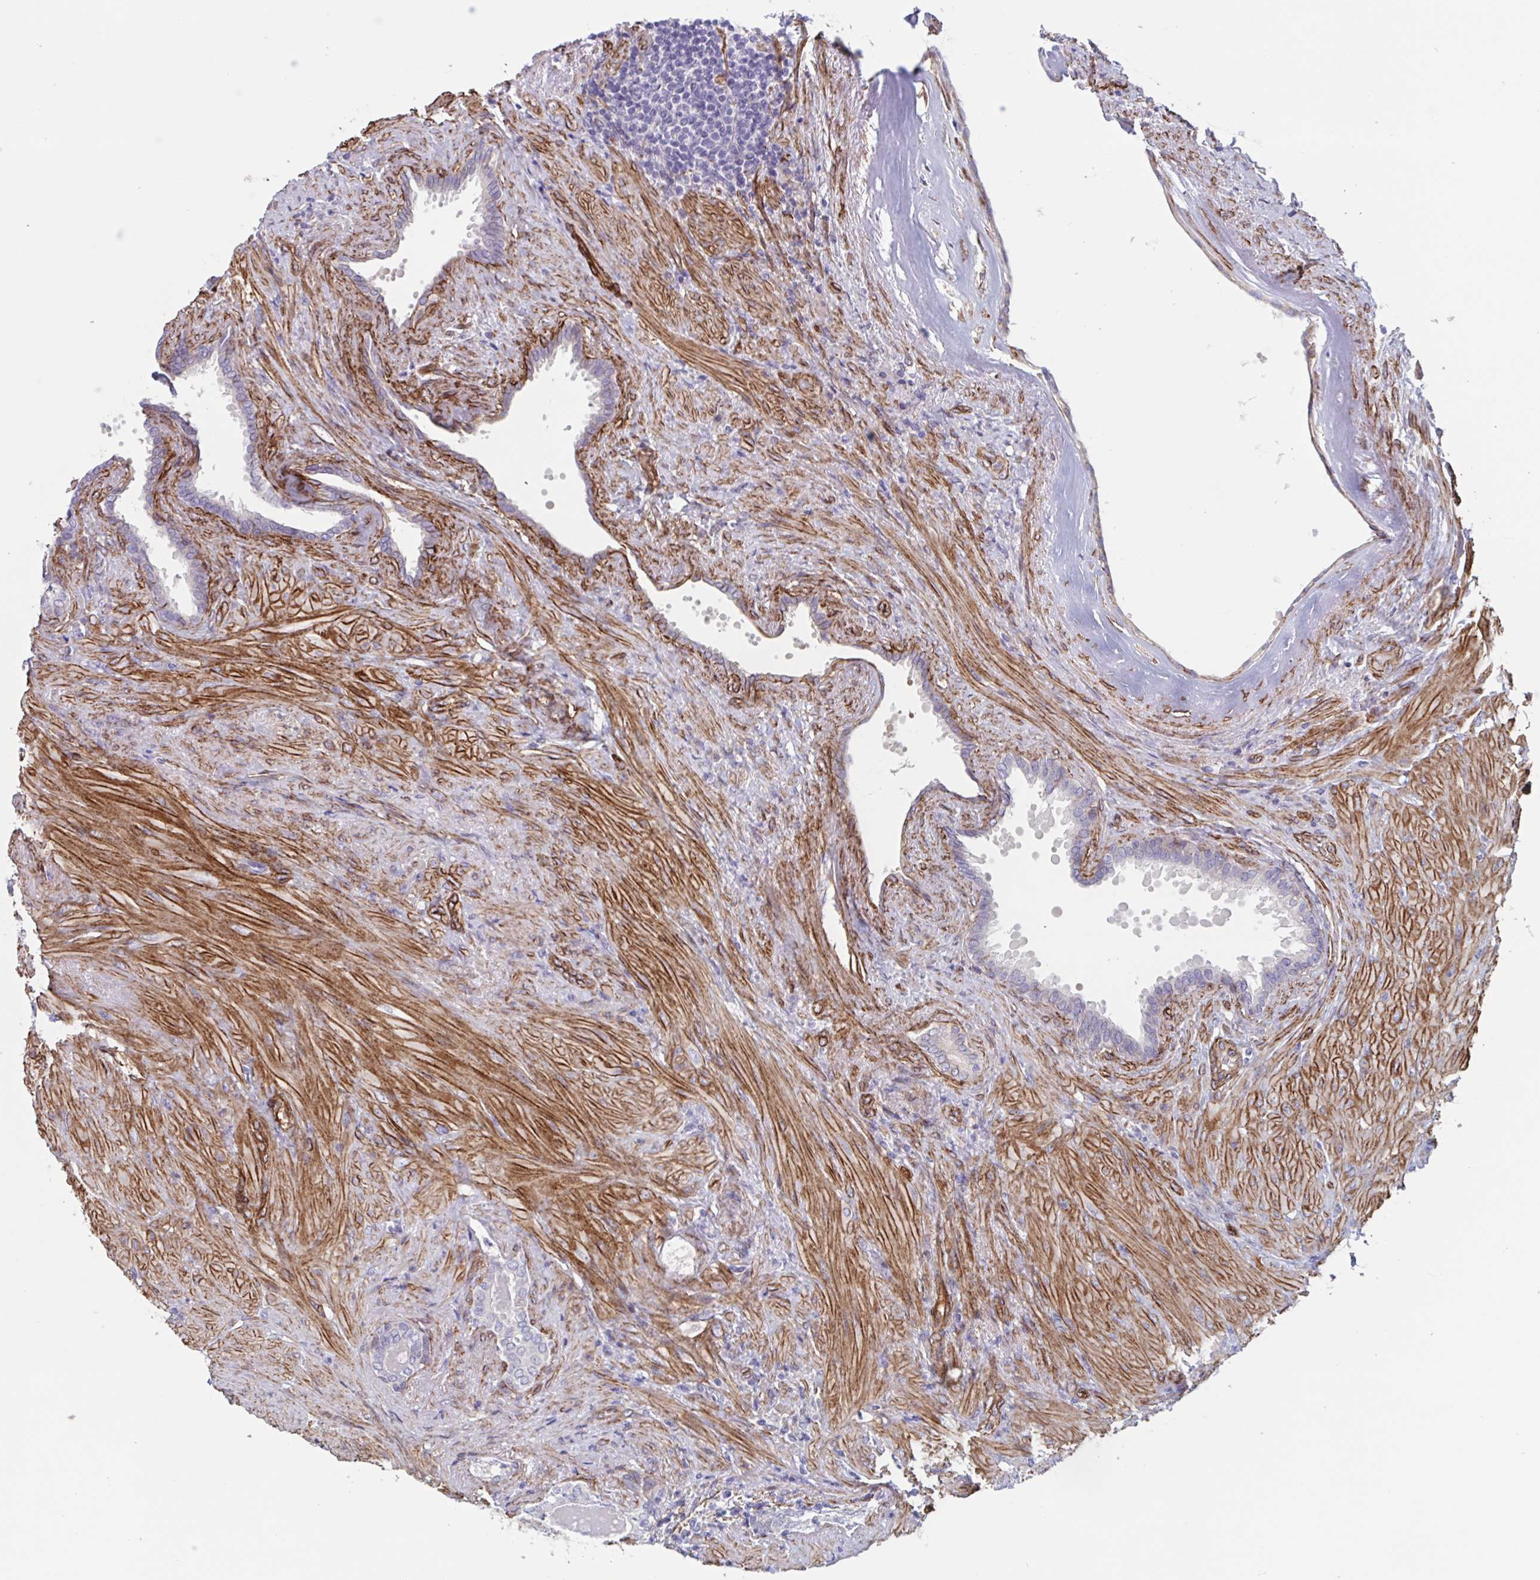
{"staining": {"intensity": "negative", "quantity": "none", "location": "none"}, "tissue": "prostate cancer", "cell_type": "Tumor cells", "image_type": "cancer", "snomed": [{"axis": "morphology", "description": "Adenocarcinoma, High grade"}, {"axis": "topography", "description": "Prostate"}], "caption": "Adenocarcinoma (high-grade) (prostate) was stained to show a protein in brown. There is no significant expression in tumor cells.", "gene": "CITED4", "patient": {"sex": "male", "age": 62}}